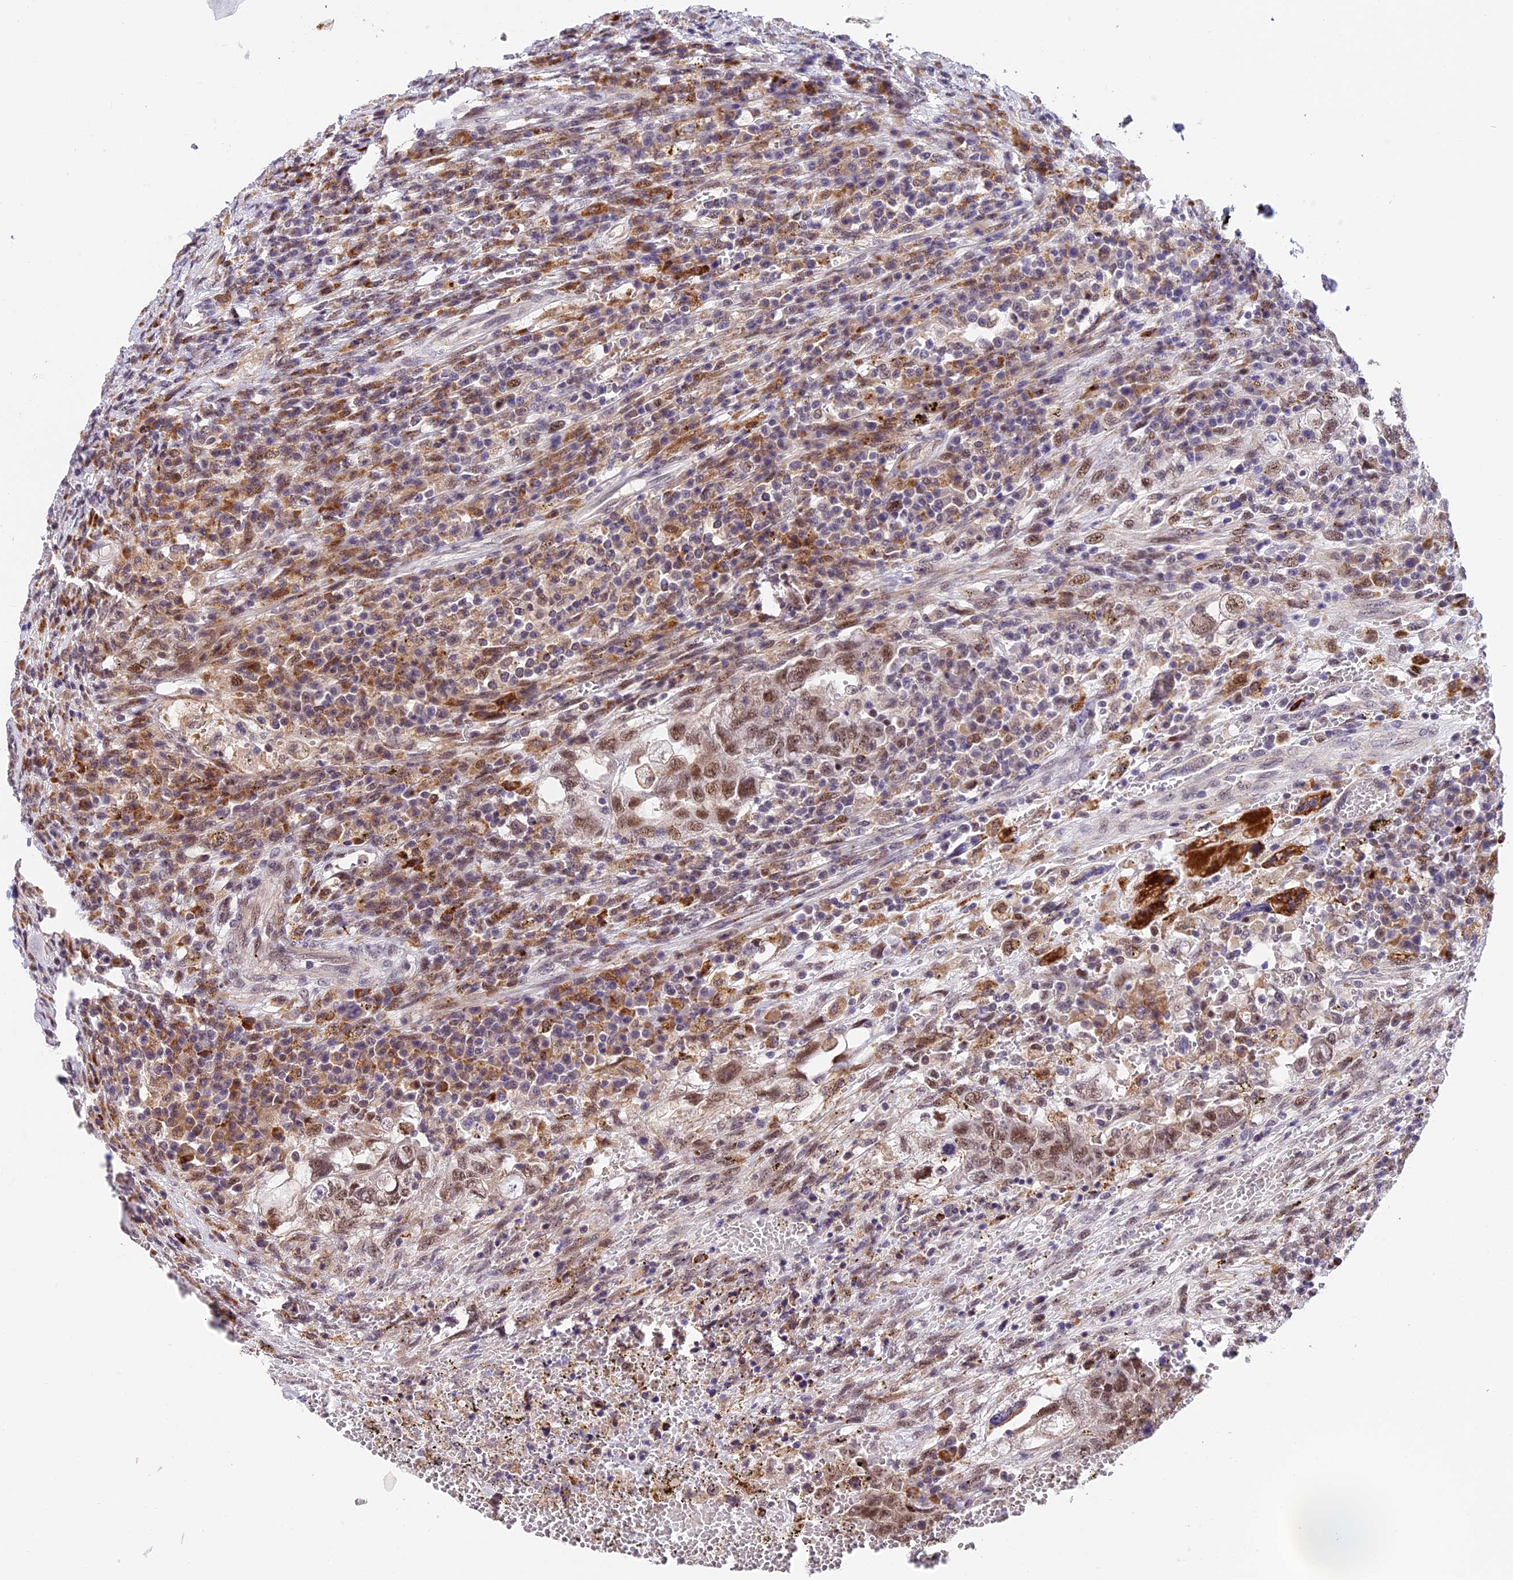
{"staining": {"intensity": "moderate", "quantity": ">75%", "location": "nuclear"}, "tissue": "testis cancer", "cell_type": "Tumor cells", "image_type": "cancer", "snomed": [{"axis": "morphology", "description": "Carcinoma, Embryonal, NOS"}, {"axis": "topography", "description": "Testis"}], "caption": "Immunohistochemical staining of testis embryonal carcinoma shows medium levels of moderate nuclear protein positivity in approximately >75% of tumor cells.", "gene": "FBXO45", "patient": {"sex": "male", "age": 26}}